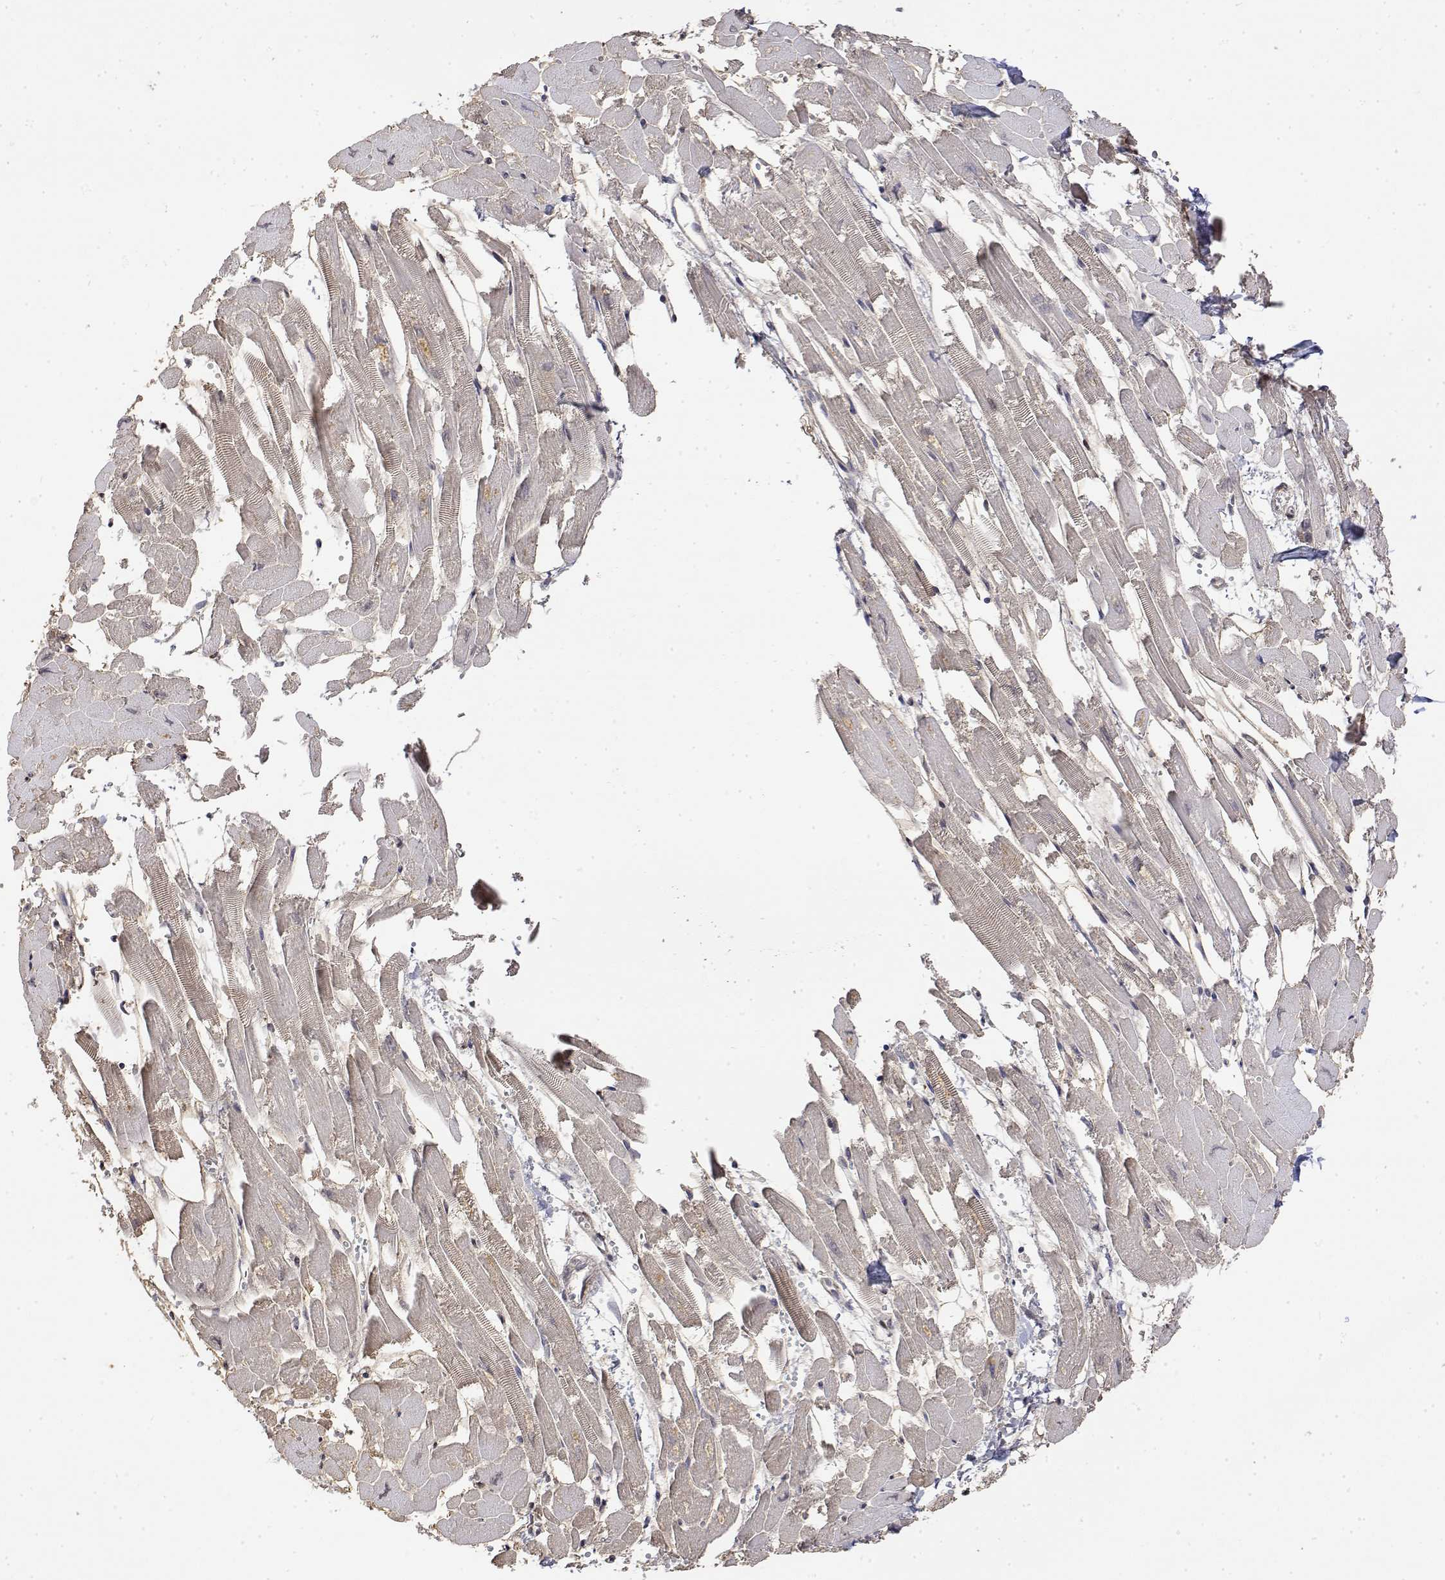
{"staining": {"intensity": "moderate", "quantity": "25%-75%", "location": "nuclear"}, "tissue": "heart muscle", "cell_type": "Cardiomyocytes", "image_type": "normal", "snomed": [{"axis": "morphology", "description": "Normal tissue, NOS"}, {"axis": "topography", "description": "Heart"}], "caption": "Heart muscle stained for a protein reveals moderate nuclear positivity in cardiomyocytes. (DAB (3,3'-diaminobenzidine) = brown stain, brightfield microscopy at high magnification).", "gene": "TPI1", "patient": {"sex": "female", "age": 52}}